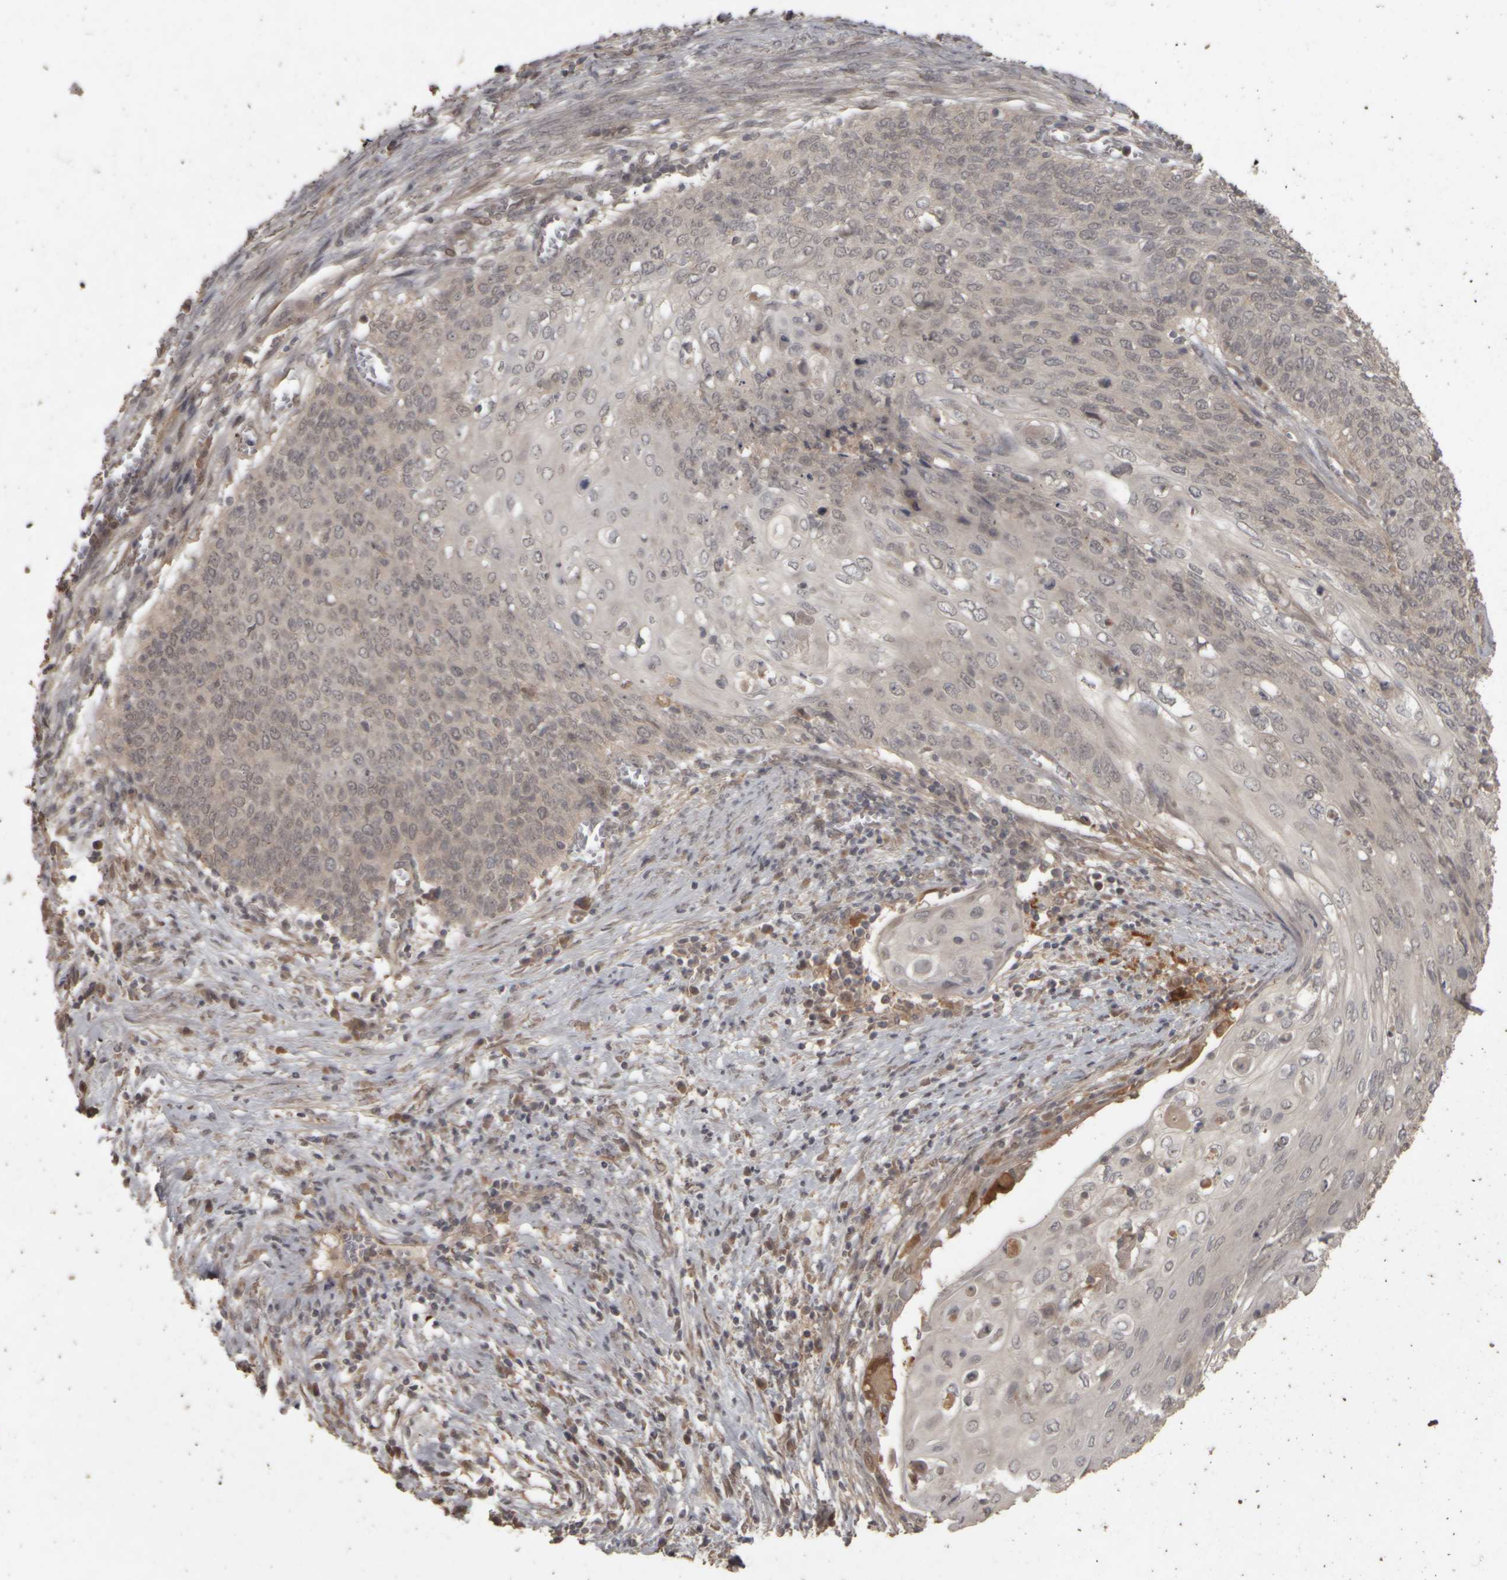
{"staining": {"intensity": "negative", "quantity": "none", "location": "none"}, "tissue": "cervical cancer", "cell_type": "Tumor cells", "image_type": "cancer", "snomed": [{"axis": "morphology", "description": "Squamous cell carcinoma, NOS"}, {"axis": "topography", "description": "Cervix"}], "caption": "The histopathology image shows no staining of tumor cells in squamous cell carcinoma (cervical). The staining was performed using DAB (3,3'-diaminobenzidine) to visualize the protein expression in brown, while the nuclei were stained in blue with hematoxylin (Magnification: 20x).", "gene": "ACO1", "patient": {"sex": "female", "age": 39}}